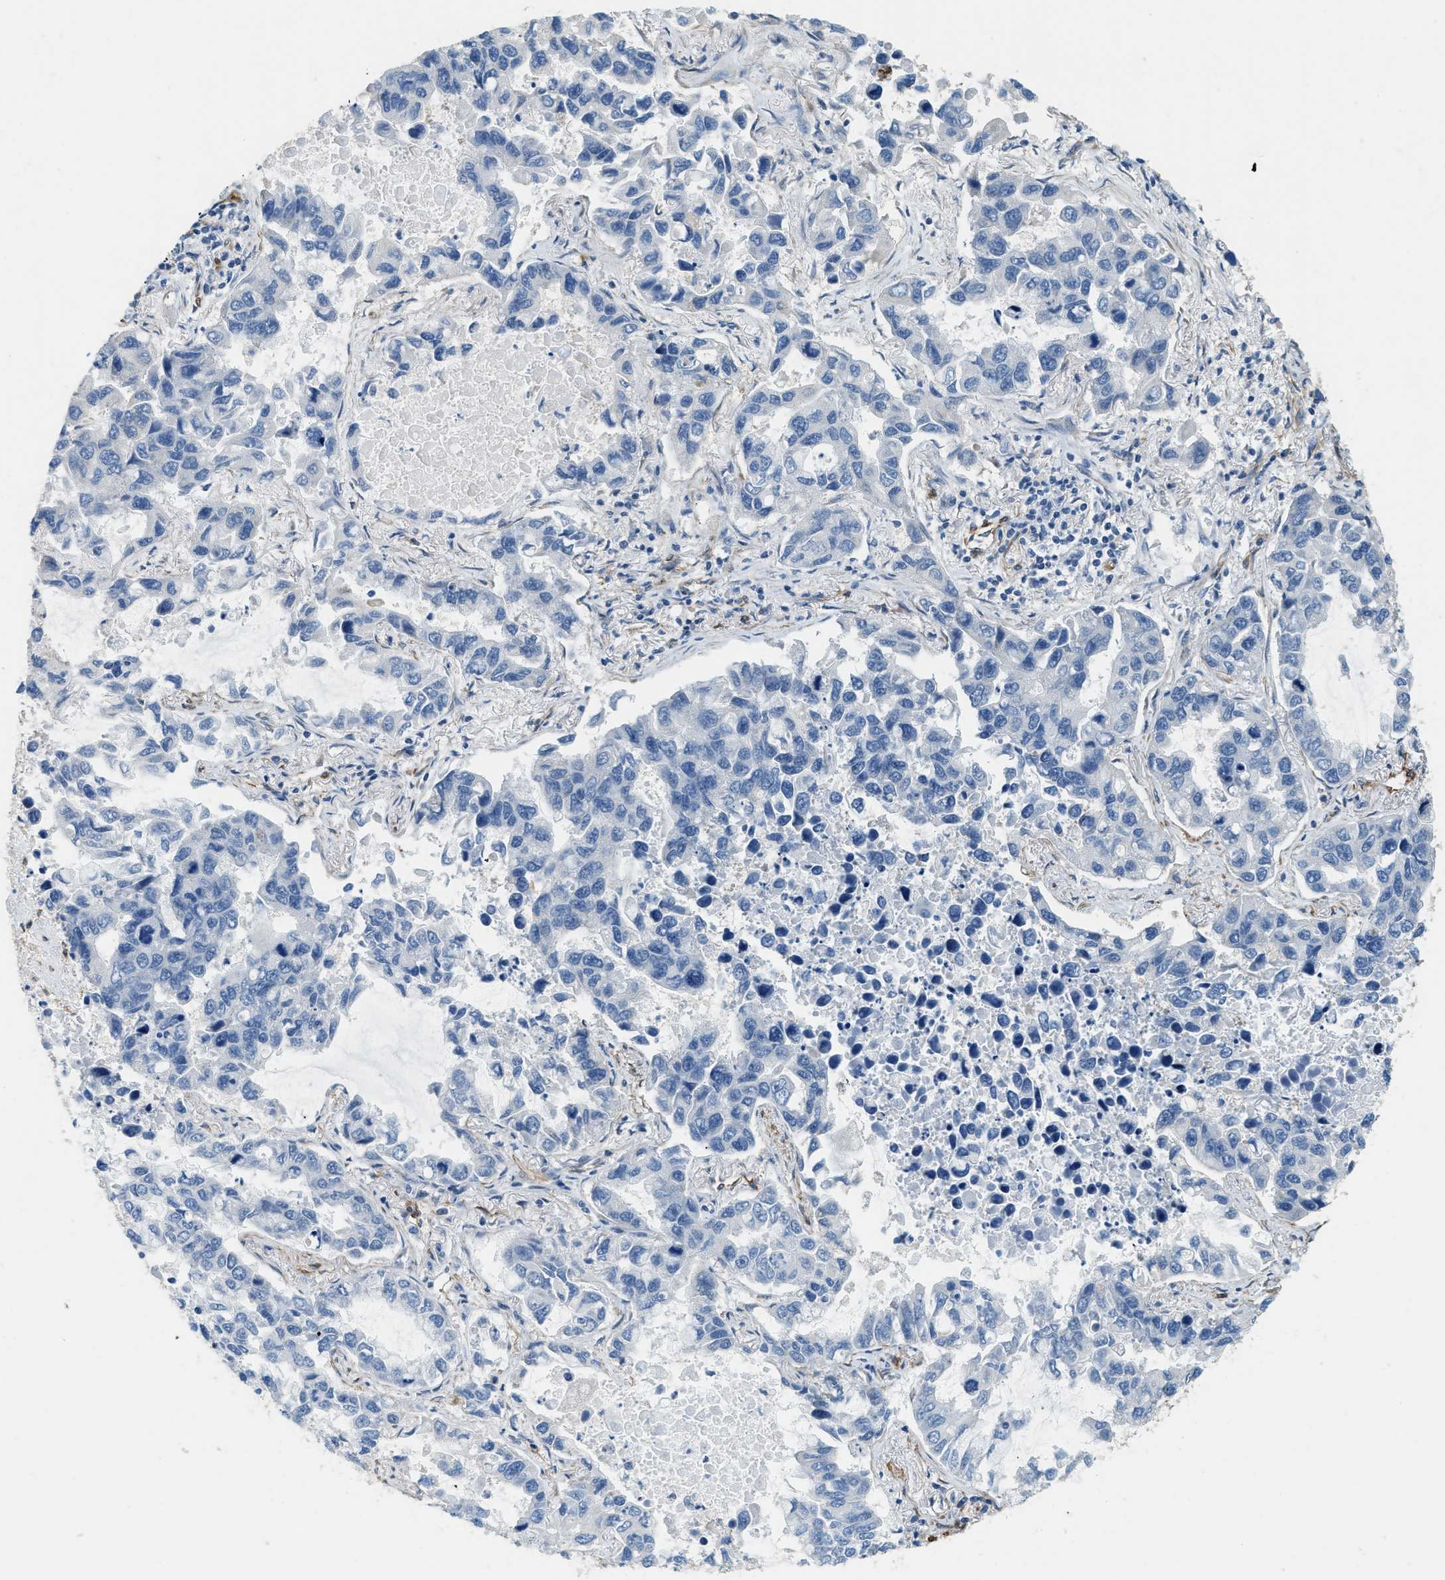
{"staining": {"intensity": "negative", "quantity": "none", "location": "none"}, "tissue": "lung cancer", "cell_type": "Tumor cells", "image_type": "cancer", "snomed": [{"axis": "morphology", "description": "Adenocarcinoma, NOS"}, {"axis": "topography", "description": "Lung"}], "caption": "Immunohistochemistry (IHC) of lung cancer (adenocarcinoma) reveals no positivity in tumor cells.", "gene": "TMEM43", "patient": {"sex": "male", "age": 64}}